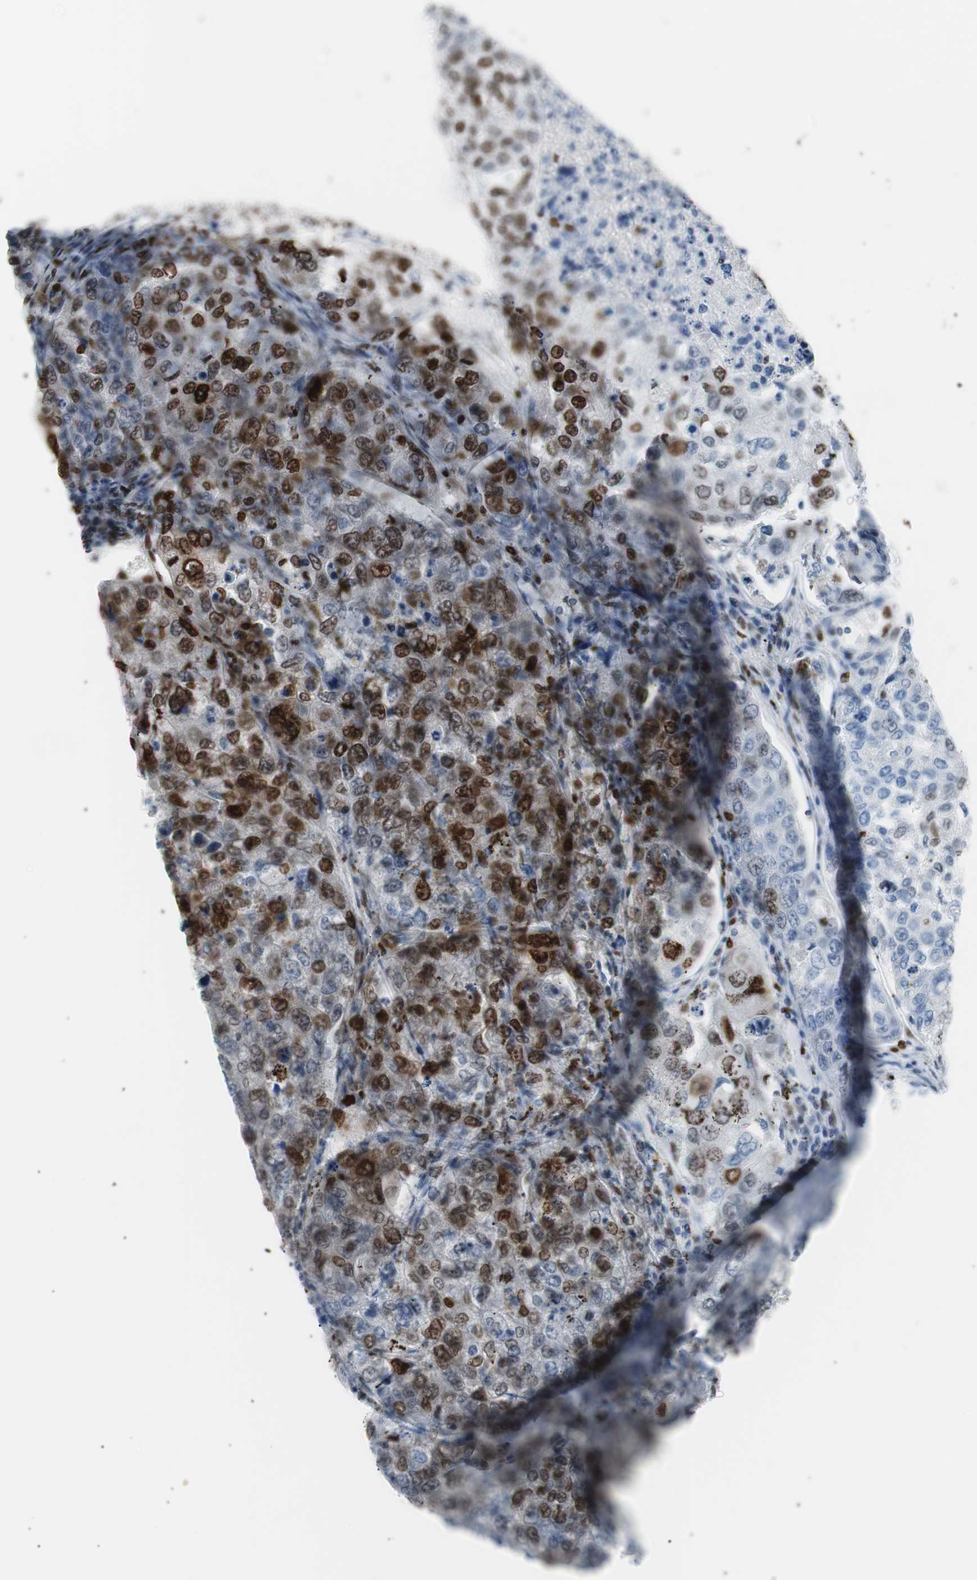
{"staining": {"intensity": "strong", "quantity": "25%-75%", "location": "nuclear"}, "tissue": "urothelial cancer", "cell_type": "Tumor cells", "image_type": "cancer", "snomed": [{"axis": "morphology", "description": "Urothelial carcinoma, High grade"}, {"axis": "topography", "description": "Lymph node"}, {"axis": "topography", "description": "Urinary bladder"}], "caption": "Tumor cells show high levels of strong nuclear staining in about 25%-75% of cells in urothelial cancer.", "gene": "CEBPB", "patient": {"sex": "male", "age": 51}}